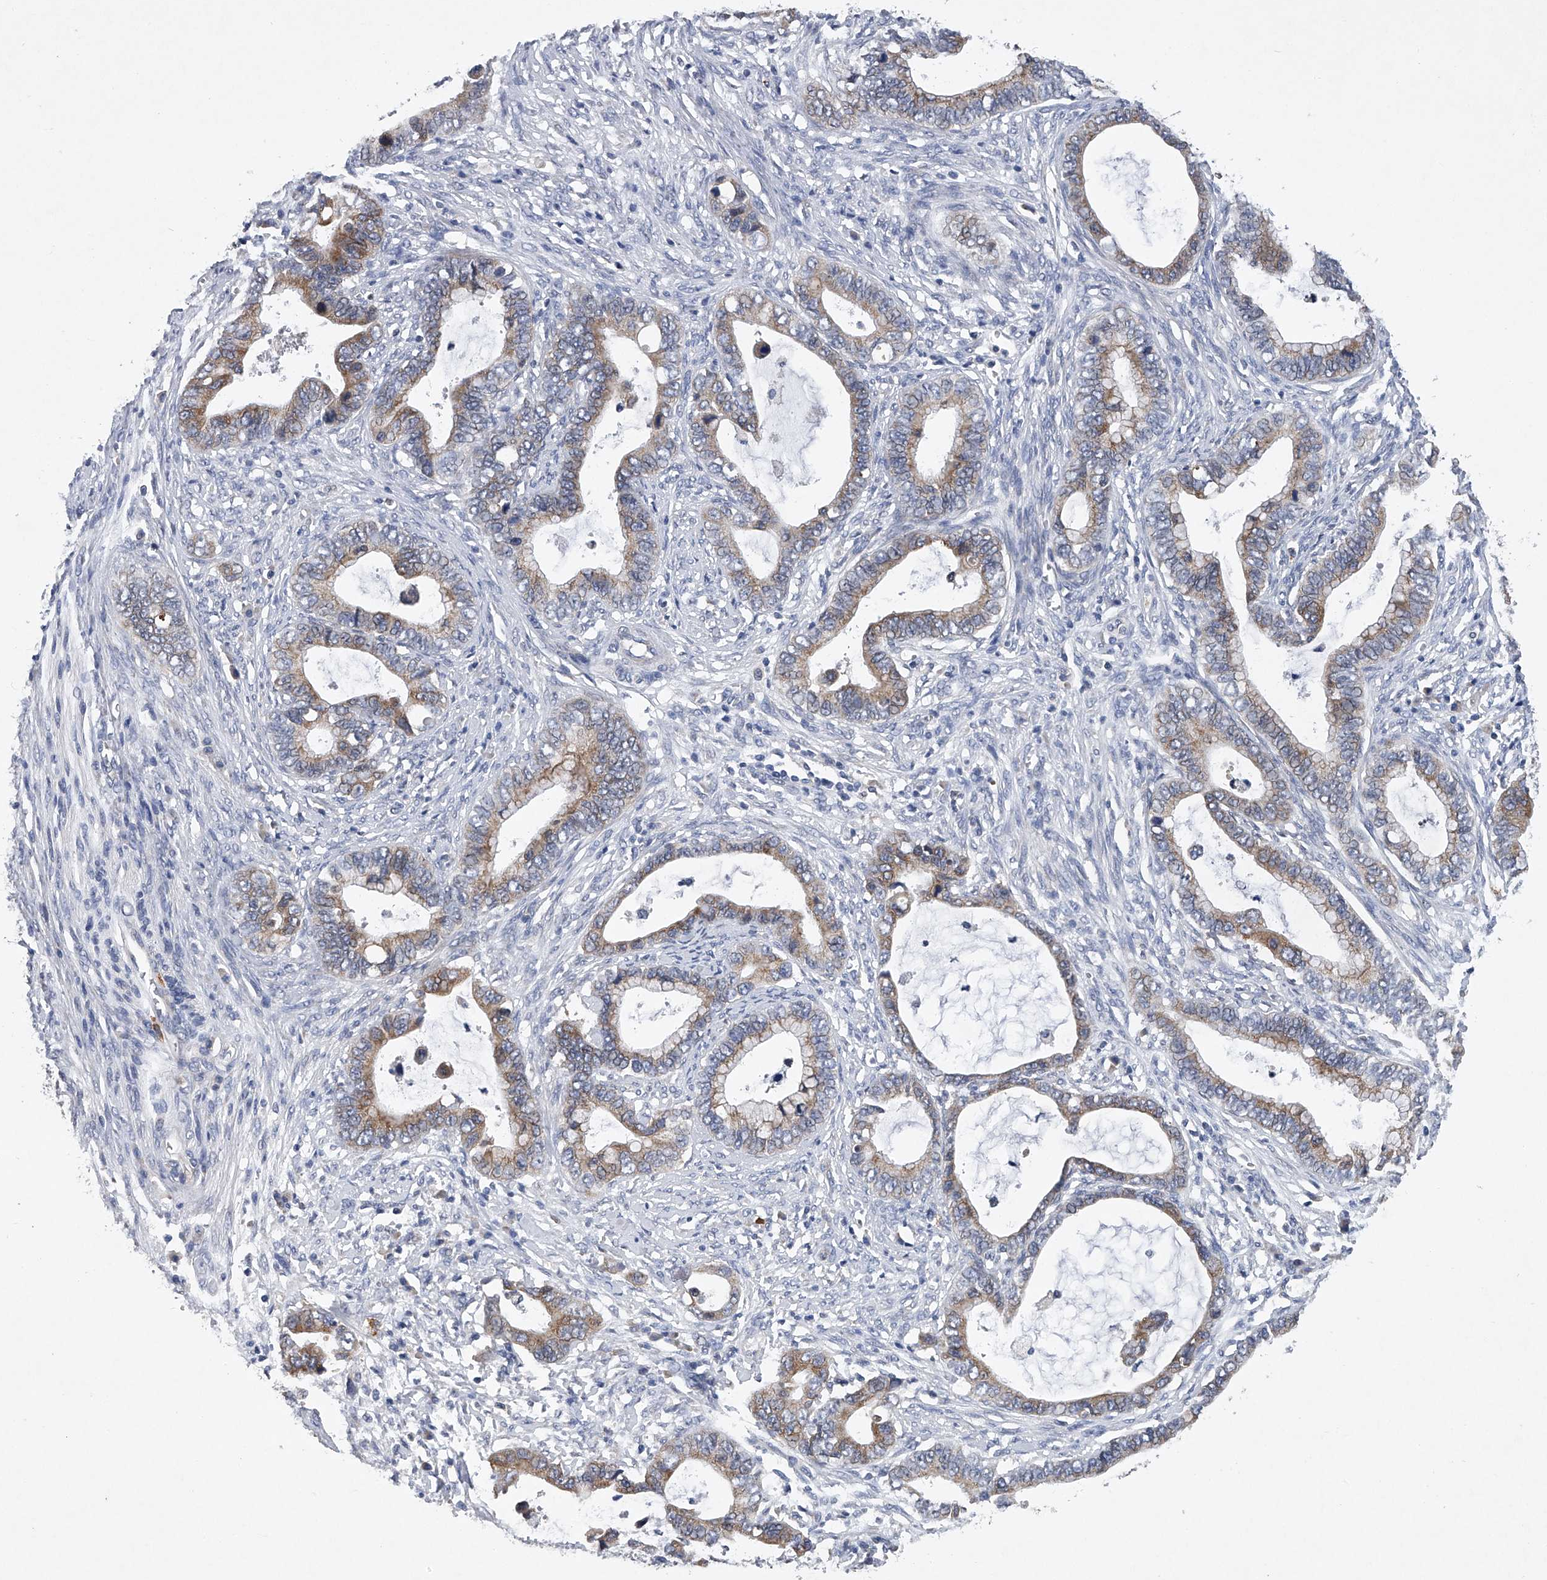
{"staining": {"intensity": "moderate", "quantity": ">75%", "location": "cytoplasmic/membranous"}, "tissue": "cervical cancer", "cell_type": "Tumor cells", "image_type": "cancer", "snomed": [{"axis": "morphology", "description": "Adenocarcinoma, NOS"}, {"axis": "topography", "description": "Cervix"}], "caption": "Immunohistochemistry of human adenocarcinoma (cervical) displays medium levels of moderate cytoplasmic/membranous staining in about >75% of tumor cells.", "gene": "RNF5", "patient": {"sex": "female", "age": 44}}